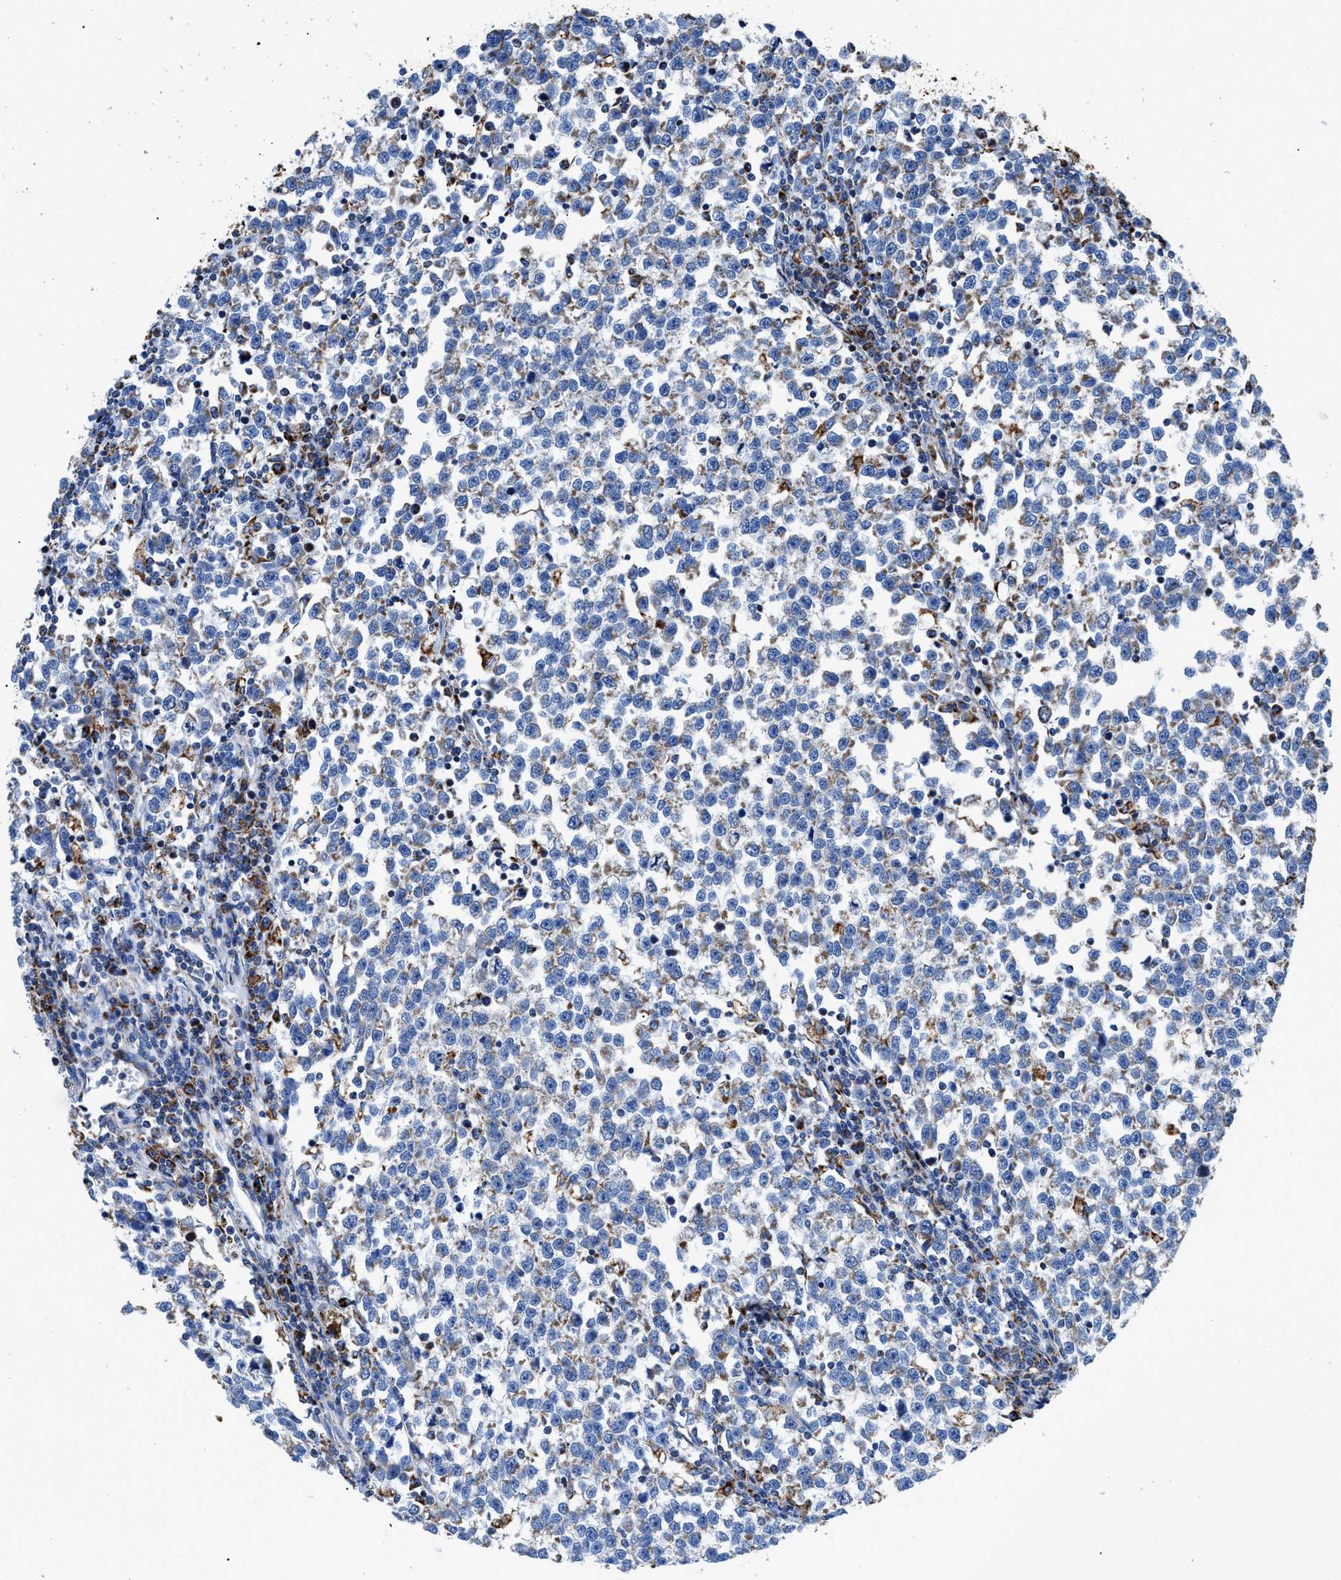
{"staining": {"intensity": "weak", "quantity": "25%-75%", "location": "cytoplasmic/membranous"}, "tissue": "testis cancer", "cell_type": "Tumor cells", "image_type": "cancer", "snomed": [{"axis": "morphology", "description": "Normal tissue, NOS"}, {"axis": "morphology", "description": "Seminoma, NOS"}, {"axis": "topography", "description": "Testis"}], "caption": "A histopathology image of human testis seminoma stained for a protein demonstrates weak cytoplasmic/membranous brown staining in tumor cells. The staining was performed using DAB, with brown indicating positive protein expression. Nuclei are stained blue with hematoxylin.", "gene": "ZDHHC3", "patient": {"sex": "male", "age": 43}}